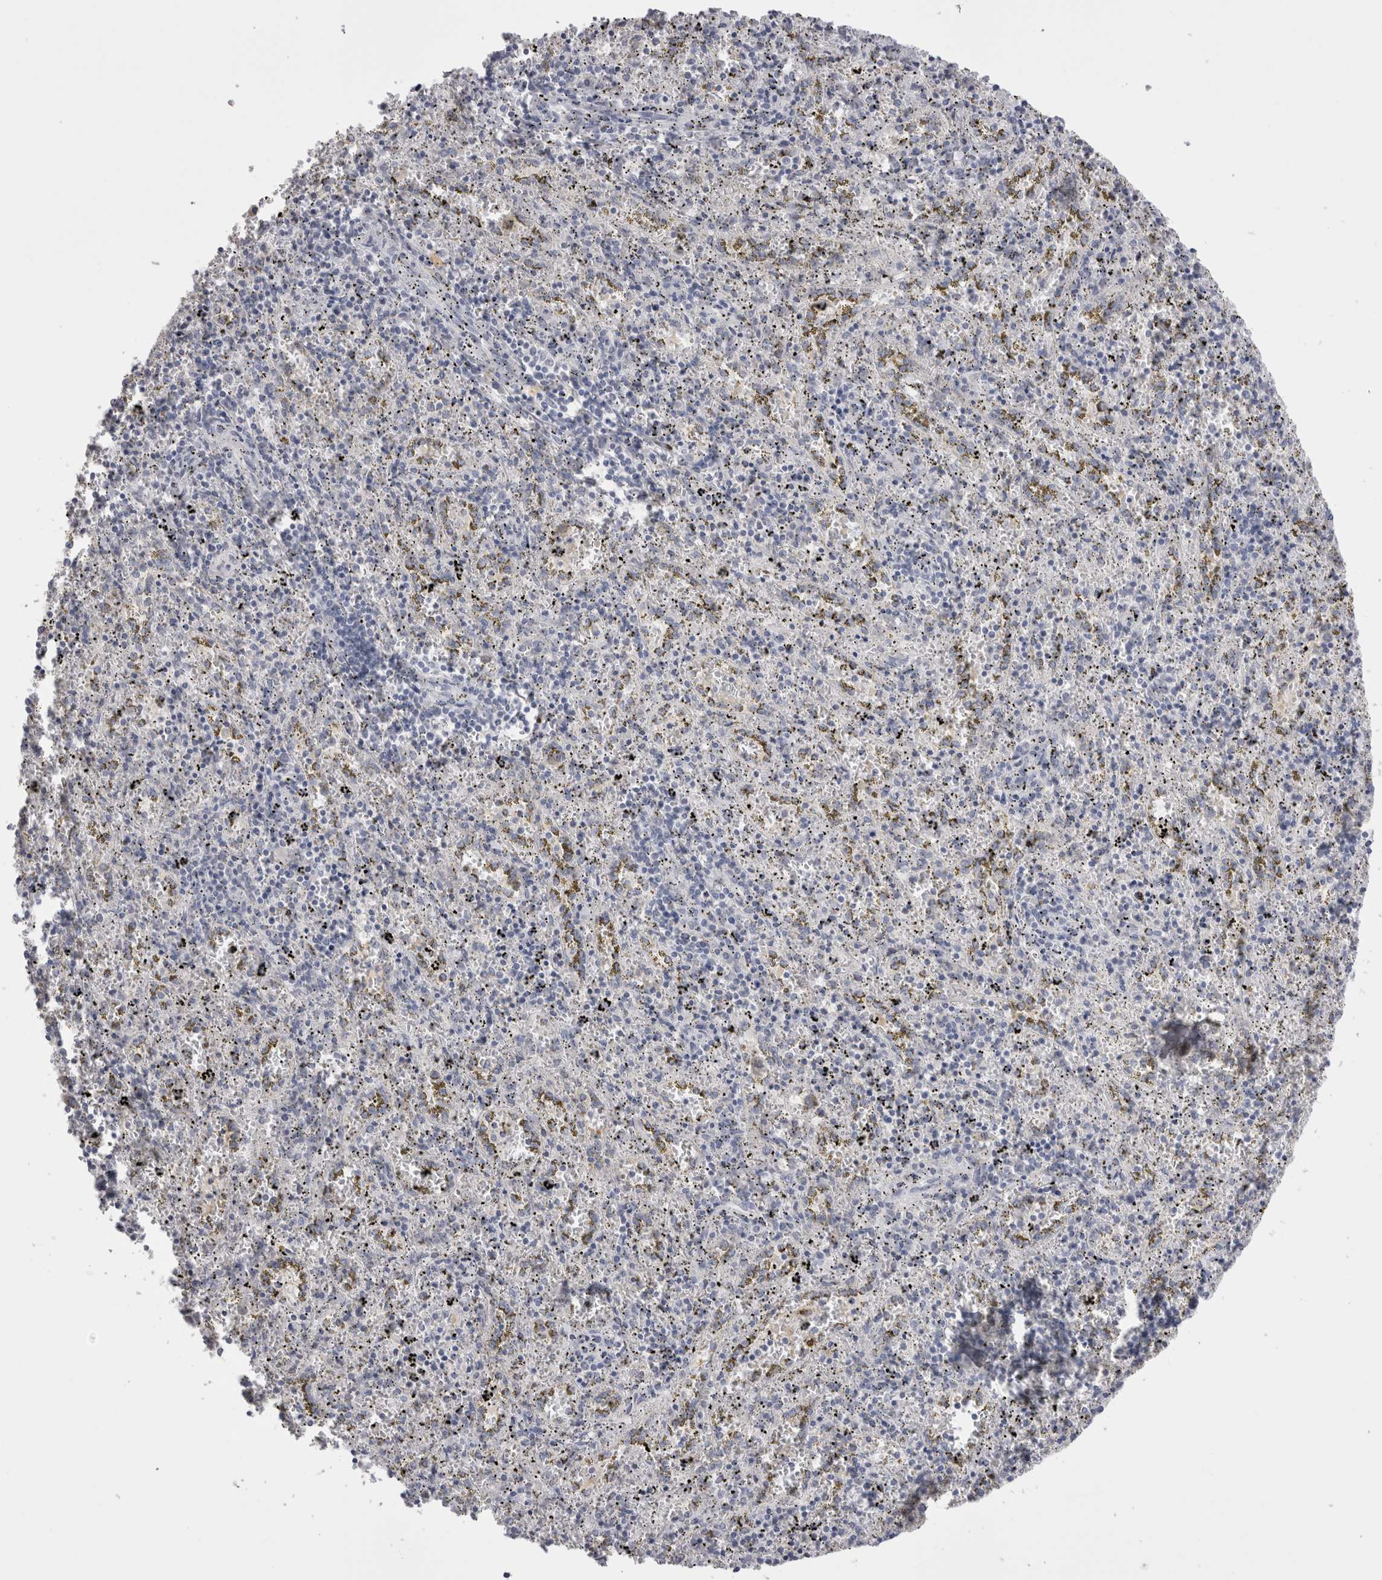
{"staining": {"intensity": "negative", "quantity": "none", "location": "none"}, "tissue": "spleen", "cell_type": "Cells in red pulp", "image_type": "normal", "snomed": [{"axis": "morphology", "description": "Normal tissue, NOS"}, {"axis": "topography", "description": "Spleen"}], "caption": "The immunohistochemistry micrograph has no significant staining in cells in red pulp of spleen.", "gene": "SUCNR1", "patient": {"sex": "male", "age": 11}}